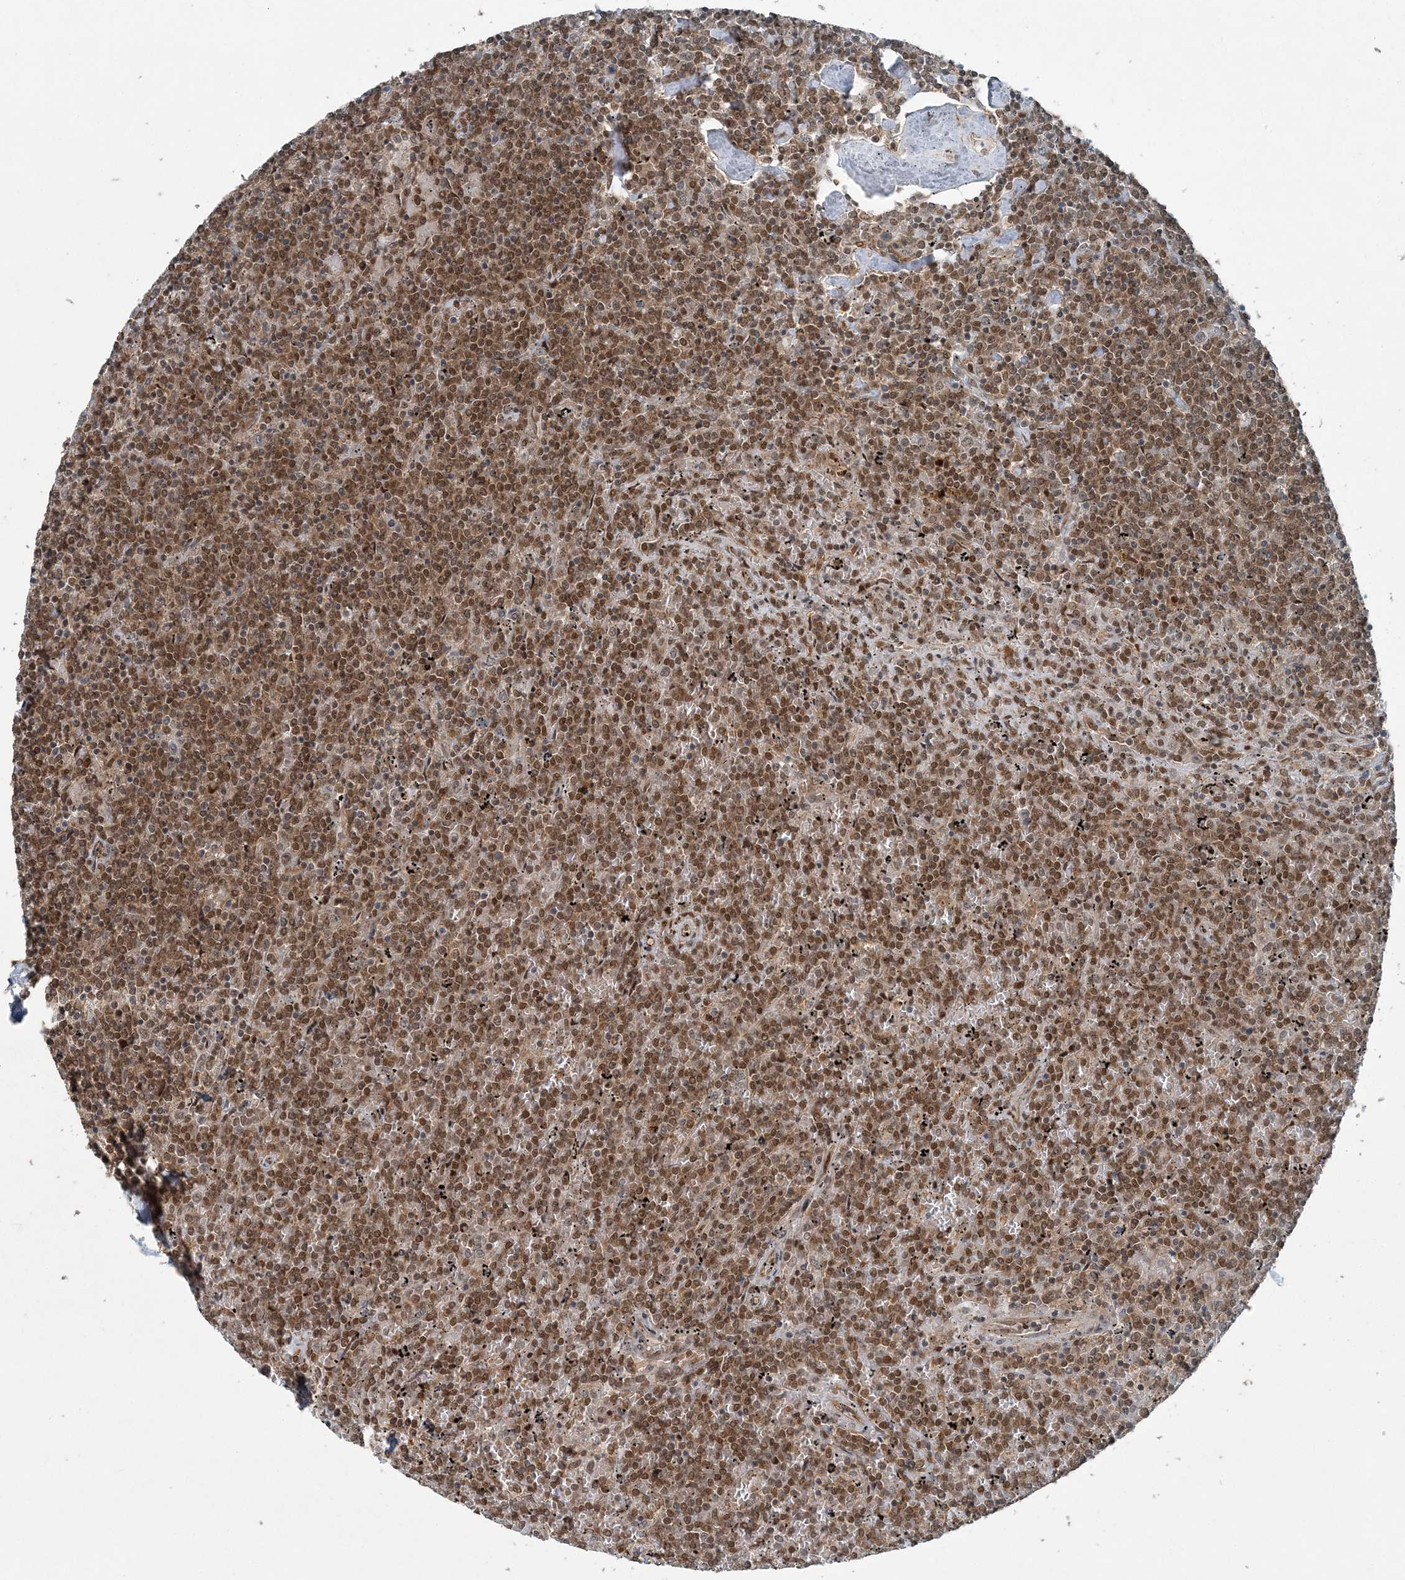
{"staining": {"intensity": "moderate", "quantity": ">75%", "location": "cytoplasmic/membranous,nuclear"}, "tissue": "lymphoma", "cell_type": "Tumor cells", "image_type": "cancer", "snomed": [{"axis": "morphology", "description": "Malignant lymphoma, non-Hodgkin's type, Low grade"}, {"axis": "topography", "description": "Spleen"}], "caption": "Brown immunohistochemical staining in low-grade malignant lymphoma, non-Hodgkin's type shows moderate cytoplasmic/membranous and nuclear staining in approximately >75% of tumor cells.", "gene": "COPS7B", "patient": {"sex": "female", "age": 19}}